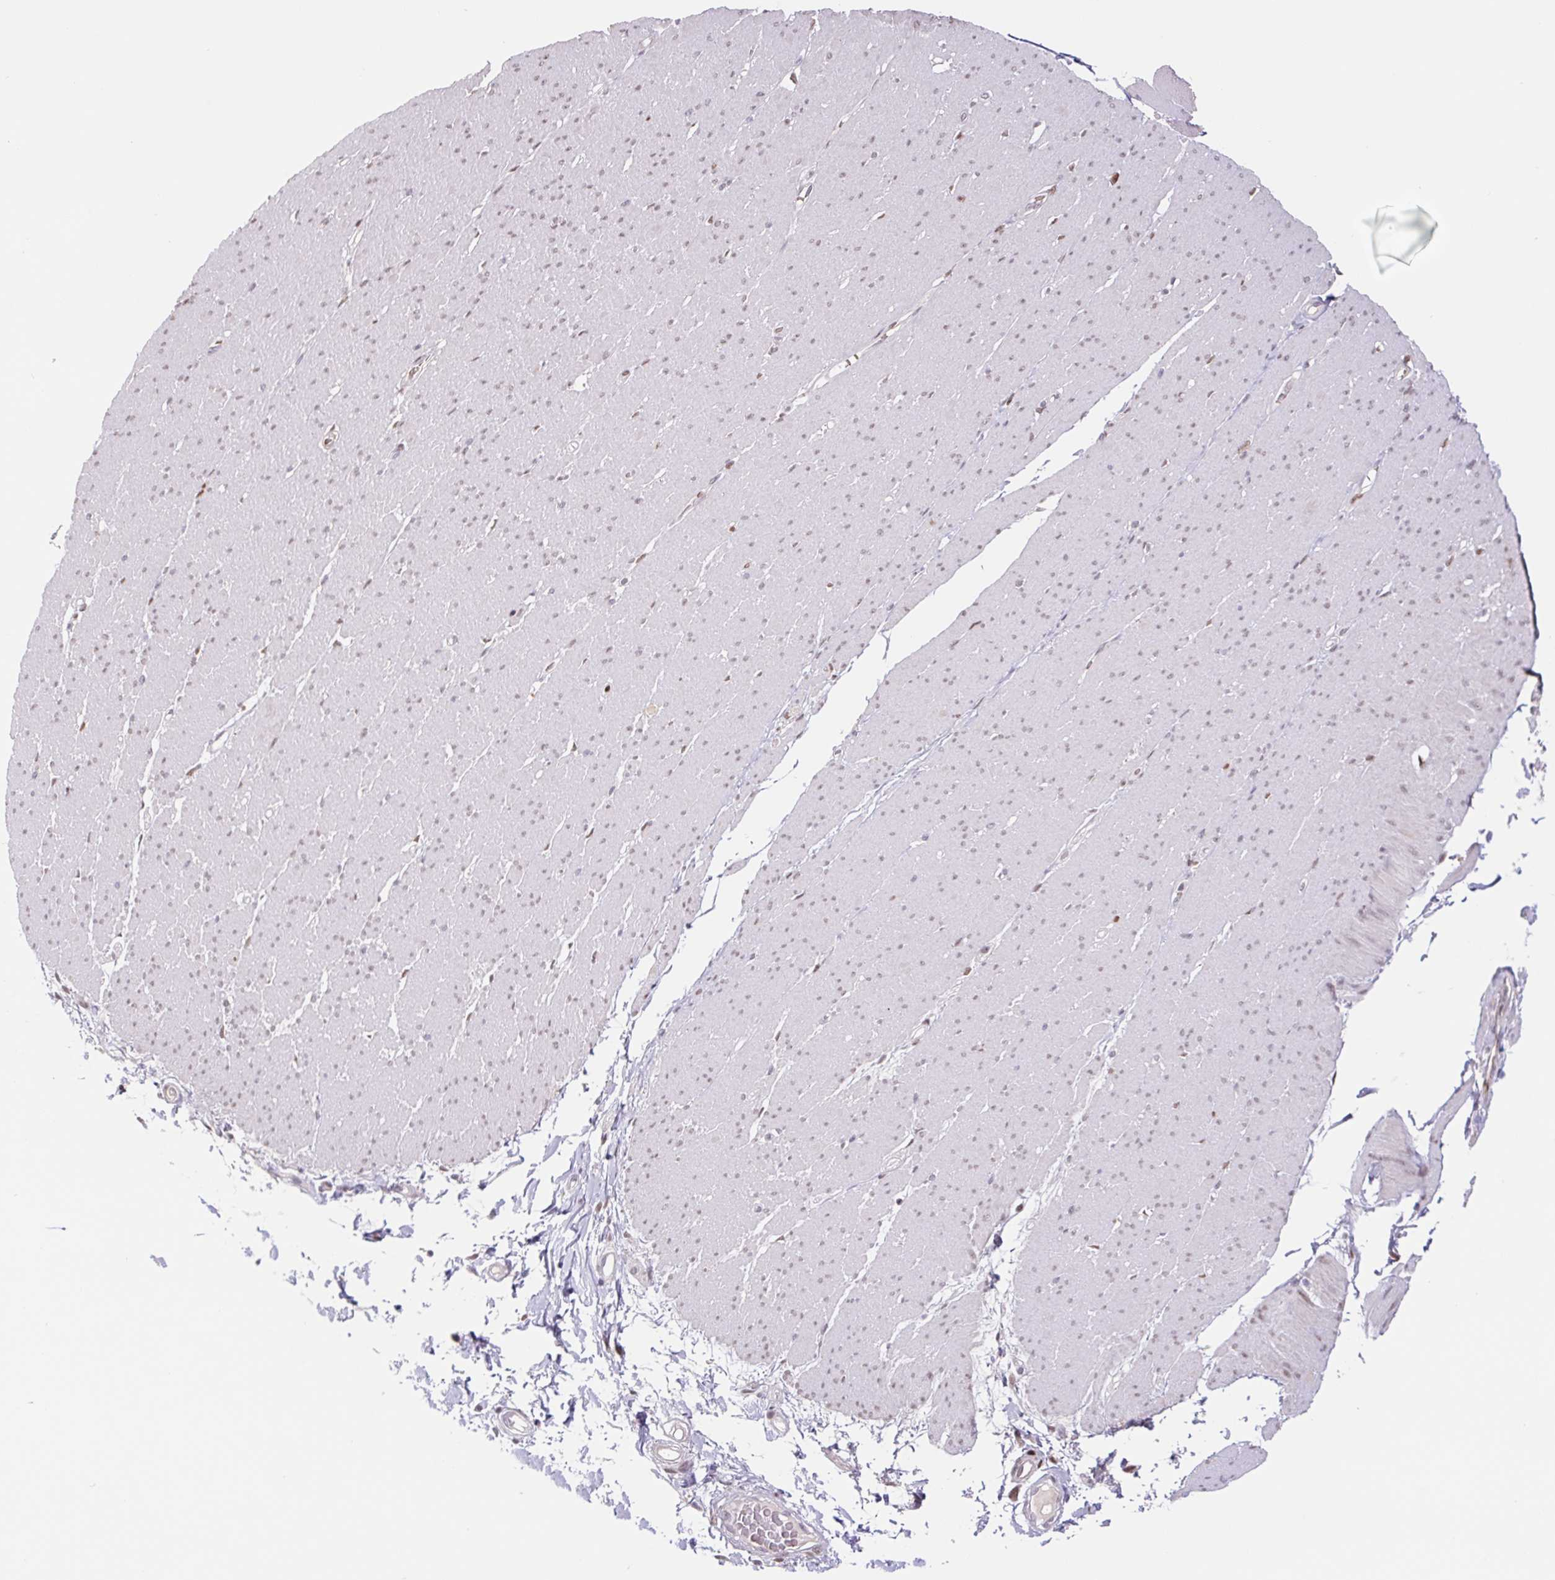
{"staining": {"intensity": "negative", "quantity": "none", "location": "none"}, "tissue": "smooth muscle", "cell_type": "Smooth muscle cells", "image_type": "normal", "snomed": [{"axis": "morphology", "description": "Normal tissue, NOS"}, {"axis": "topography", "description": "Smooth muscle"}, {"axis": "topography", "description": "Rectum"}], "caption": "Smooth muscle stained for a protein using IHC demonstrates no positivity smooth muscle cells.", "gene": "TRERF1", "patient": {"sex": "male", "age": 53}}